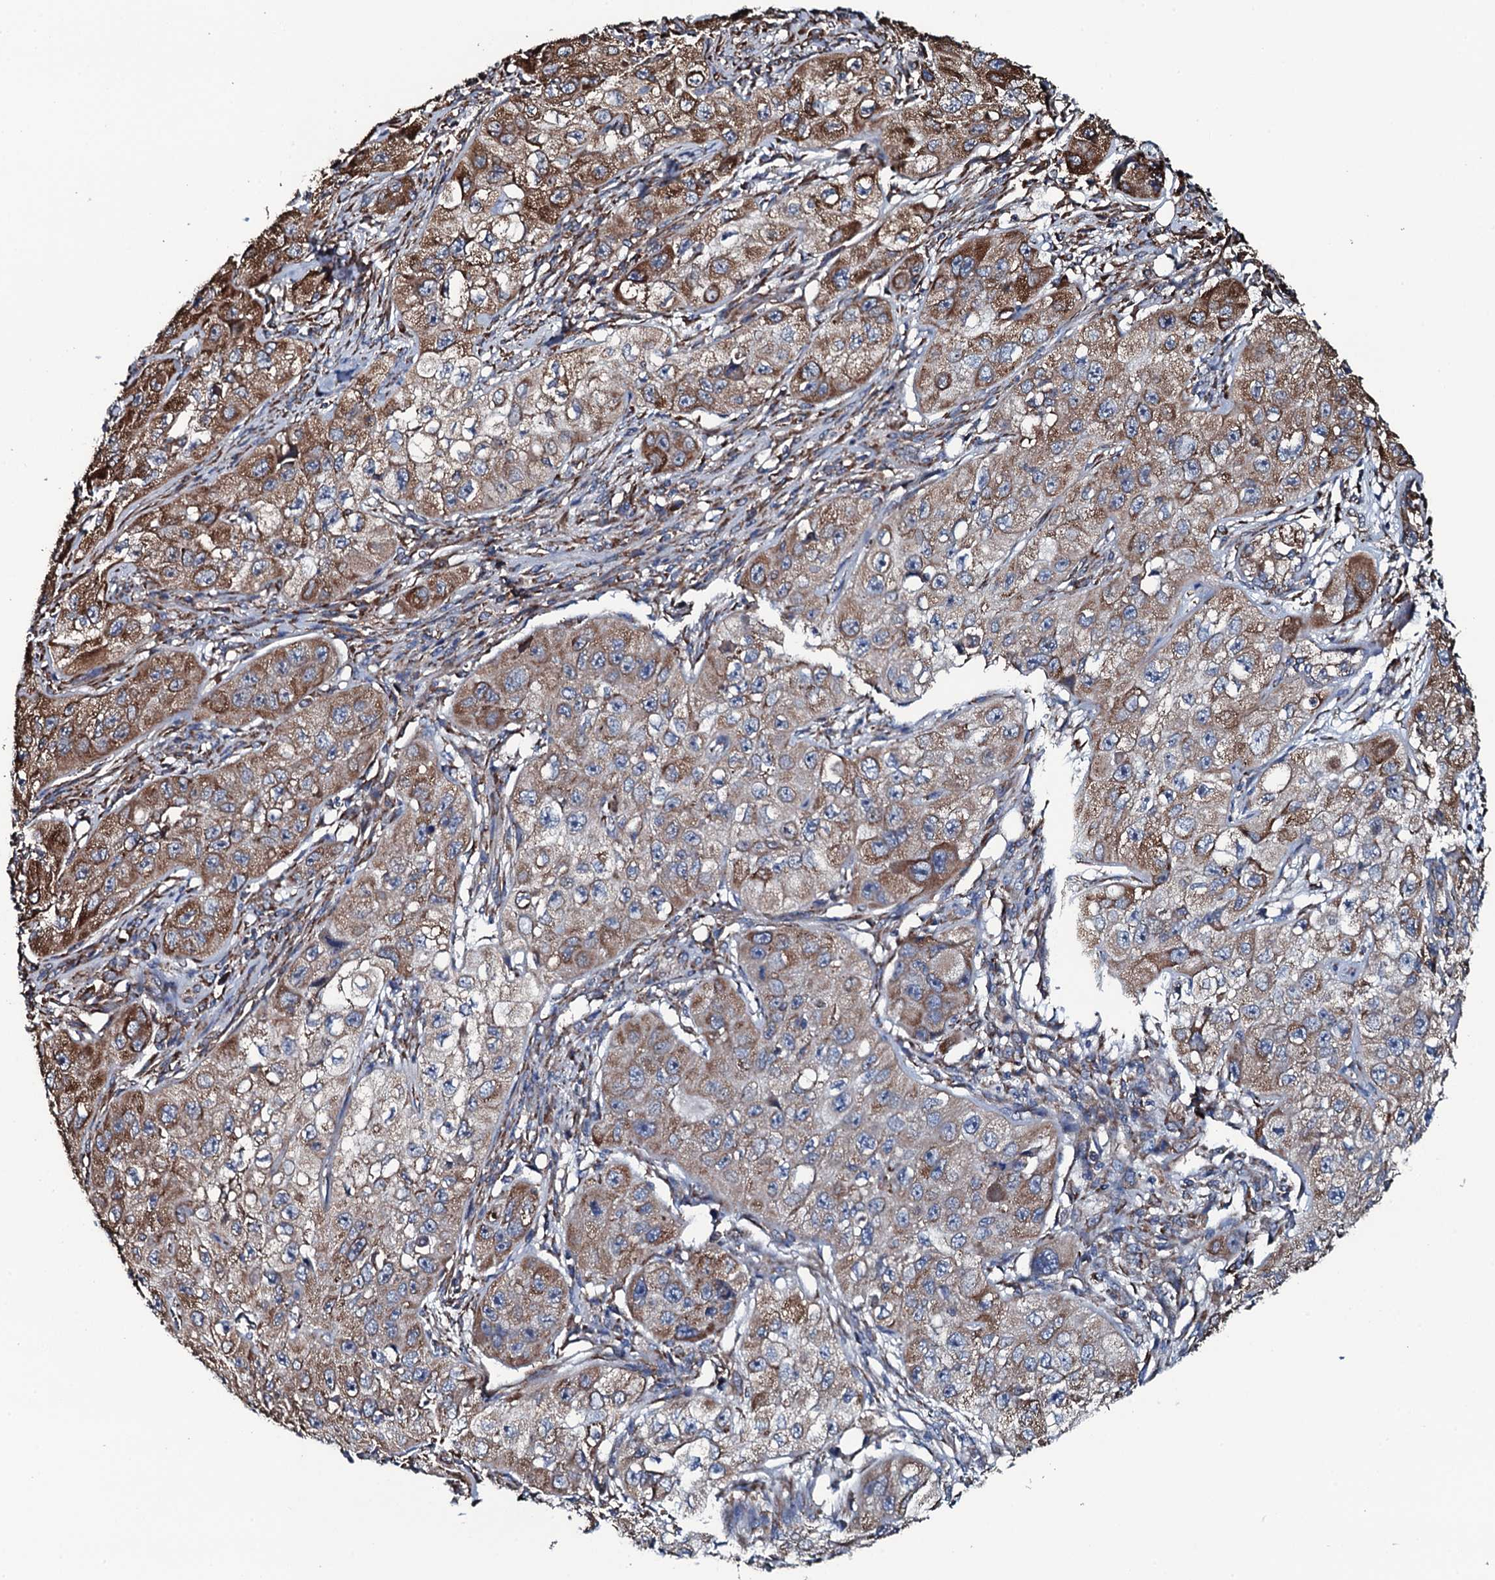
{"staining": {"intensity": "moderate", "quantity": ">75%", "location": "cytoplasmic/membranous"}, "tissue": "skin cancer", "cell_type": "Tumor cells", "image_type": "cancer", "snomed": [{"axis": "morphology", "description": "Squamous cell carcinoma, NOS"}, {"axis": "topography", "description": "Skin"}, {"axis": "topography", "description": "Subcutis"}], "caption": "Protein staining by immunohistochemistry reveals moderate cytoplasmic/membranous staining in approximately >75% of tumor cells in squamous cell carcinoma (skin).", "gene": "RAB12", "patient": {"sex": "male", "age": 73}}